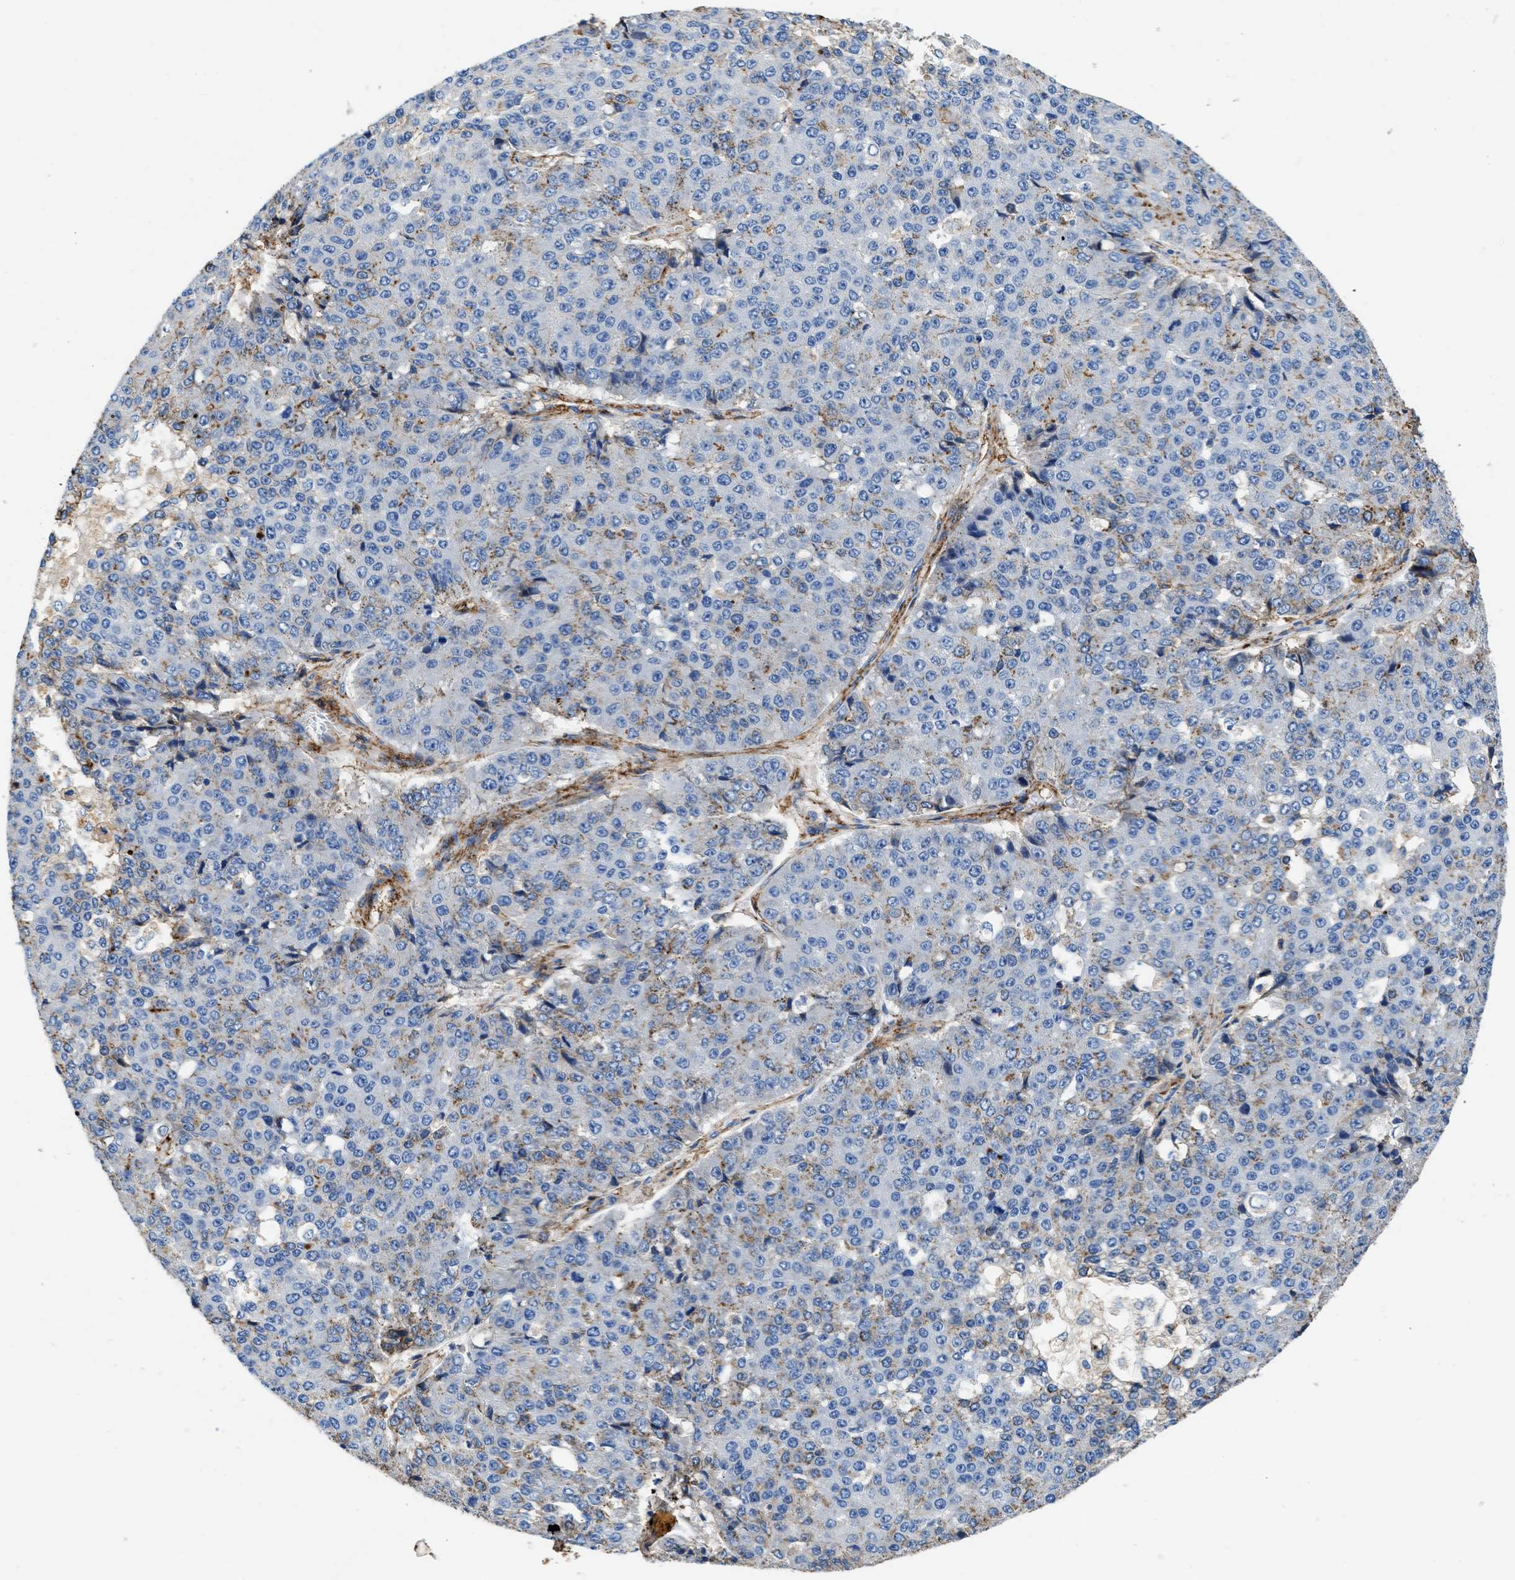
{"staining": {"intensity": "negative", "quantity": "none", "location": "none"}, "tissue": "pancreatic cancer", "cell_type": "Tumor cells", "image_type": "cancer", "snomed": [{"axis": "morphology", "description": "Adenocarcinoma, NOS"}, {"axis": "topography", "description": "Pancreas"}], "caption": "Immunohistochemistry image of neoplastic tissue: human pancreatic cancer (adenocarcinoma) stained with DAB (3,3'-diaminobenzidine) reveals no significant protein expression in tumor cells.", "gene": "KCNQ4", "patient": {"sex": "male", "age": 50}}